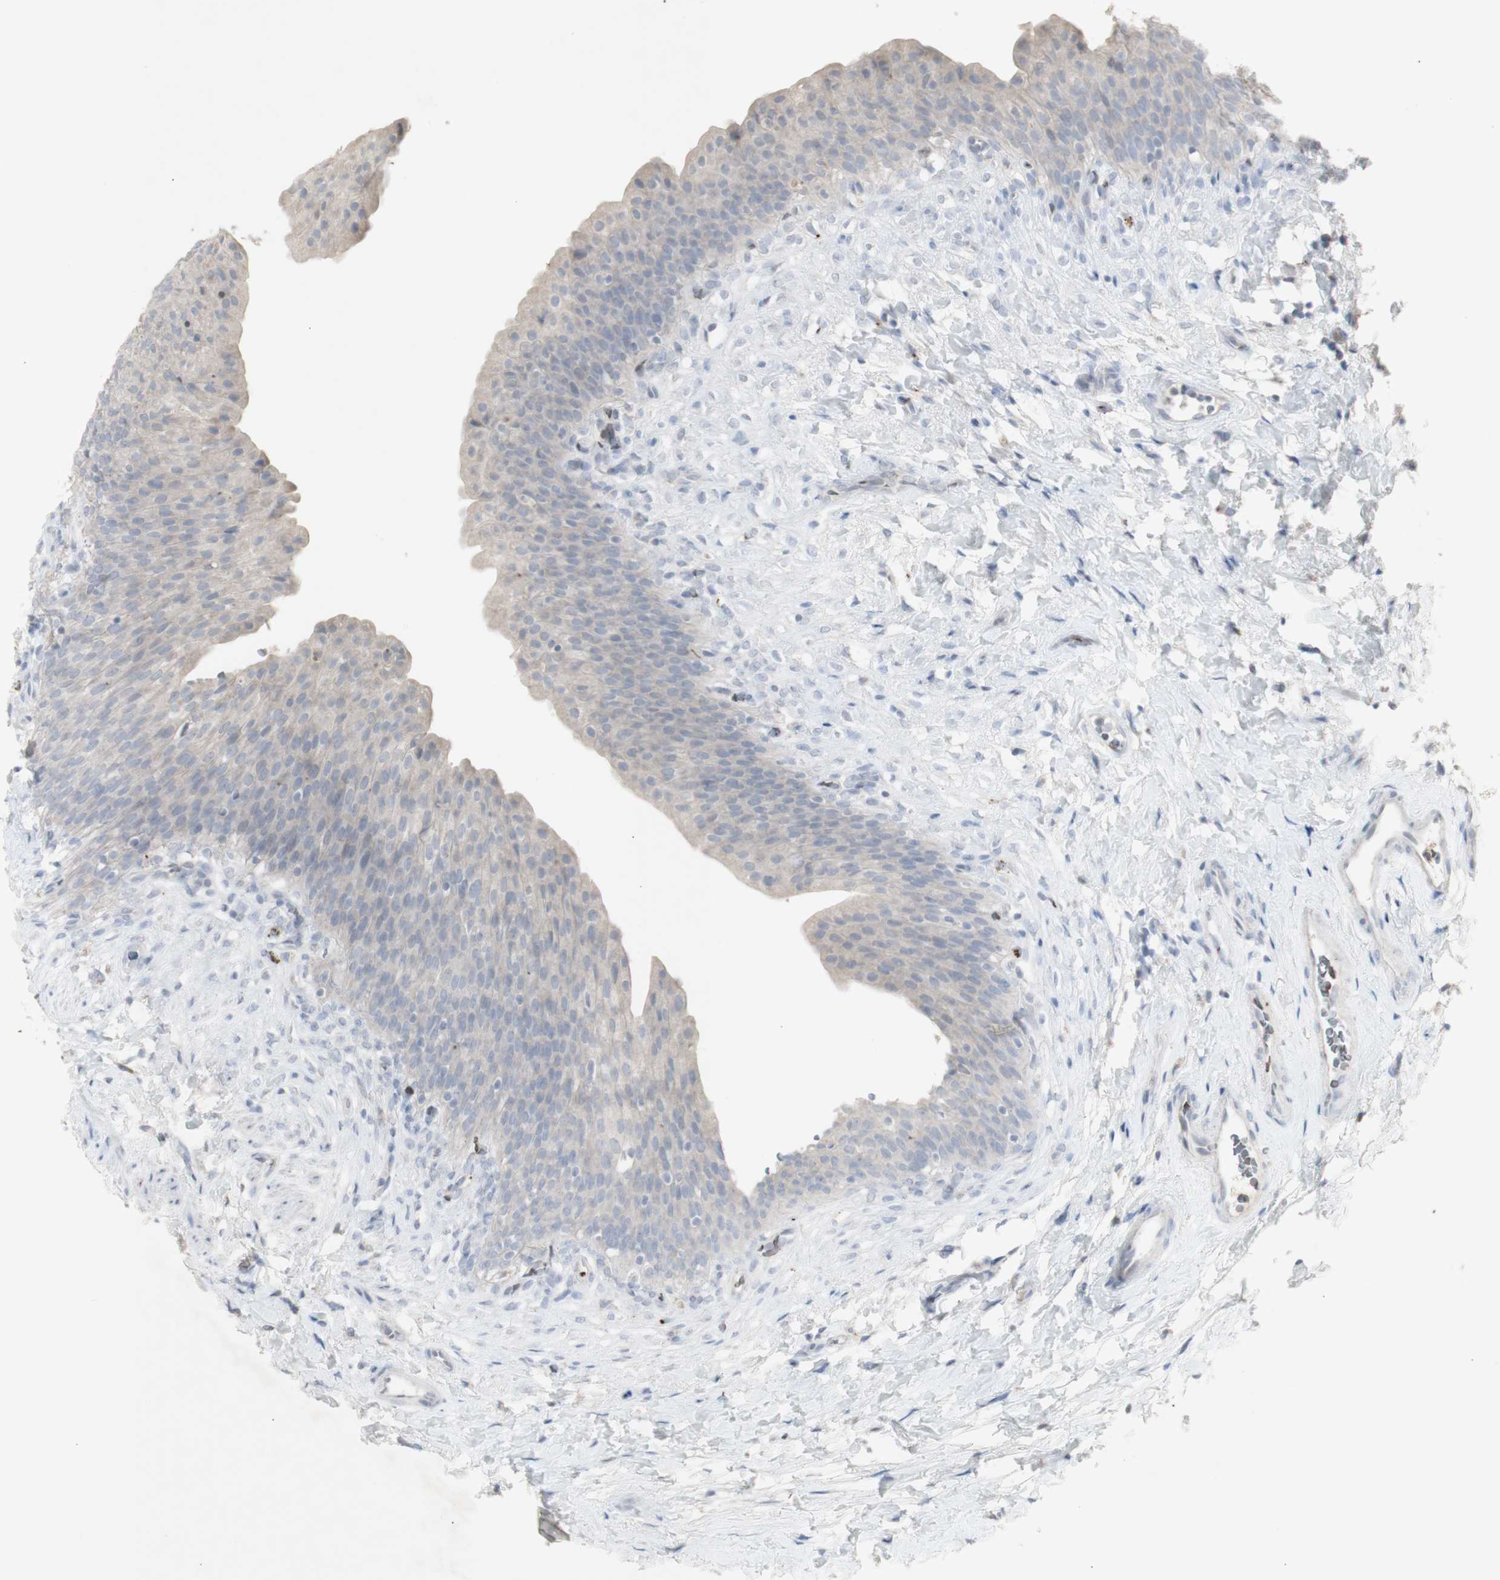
{"staining": {"intensity": "weak", "quantity": ">75%", "location": "cytoplasmic/membranous"}, "tissue": "urinary bladder", "cell_type": "Urothelial cells", "image_type": "normal", "snomed": [{"axis": "morphology", "description": "Normal tissue, NOS"}, {"axis": "topography", "description": "Urinary bladder"}], "caption": "DAB (3,3'-diaminobenzidine) immunohistochemical staining of normal urinary bladder shows weak cytoplasmic/membranous protein expression in approximately >75% of urothelial cells.", "gene": "INS", "patient": {"sex": "female", "age": 79}}